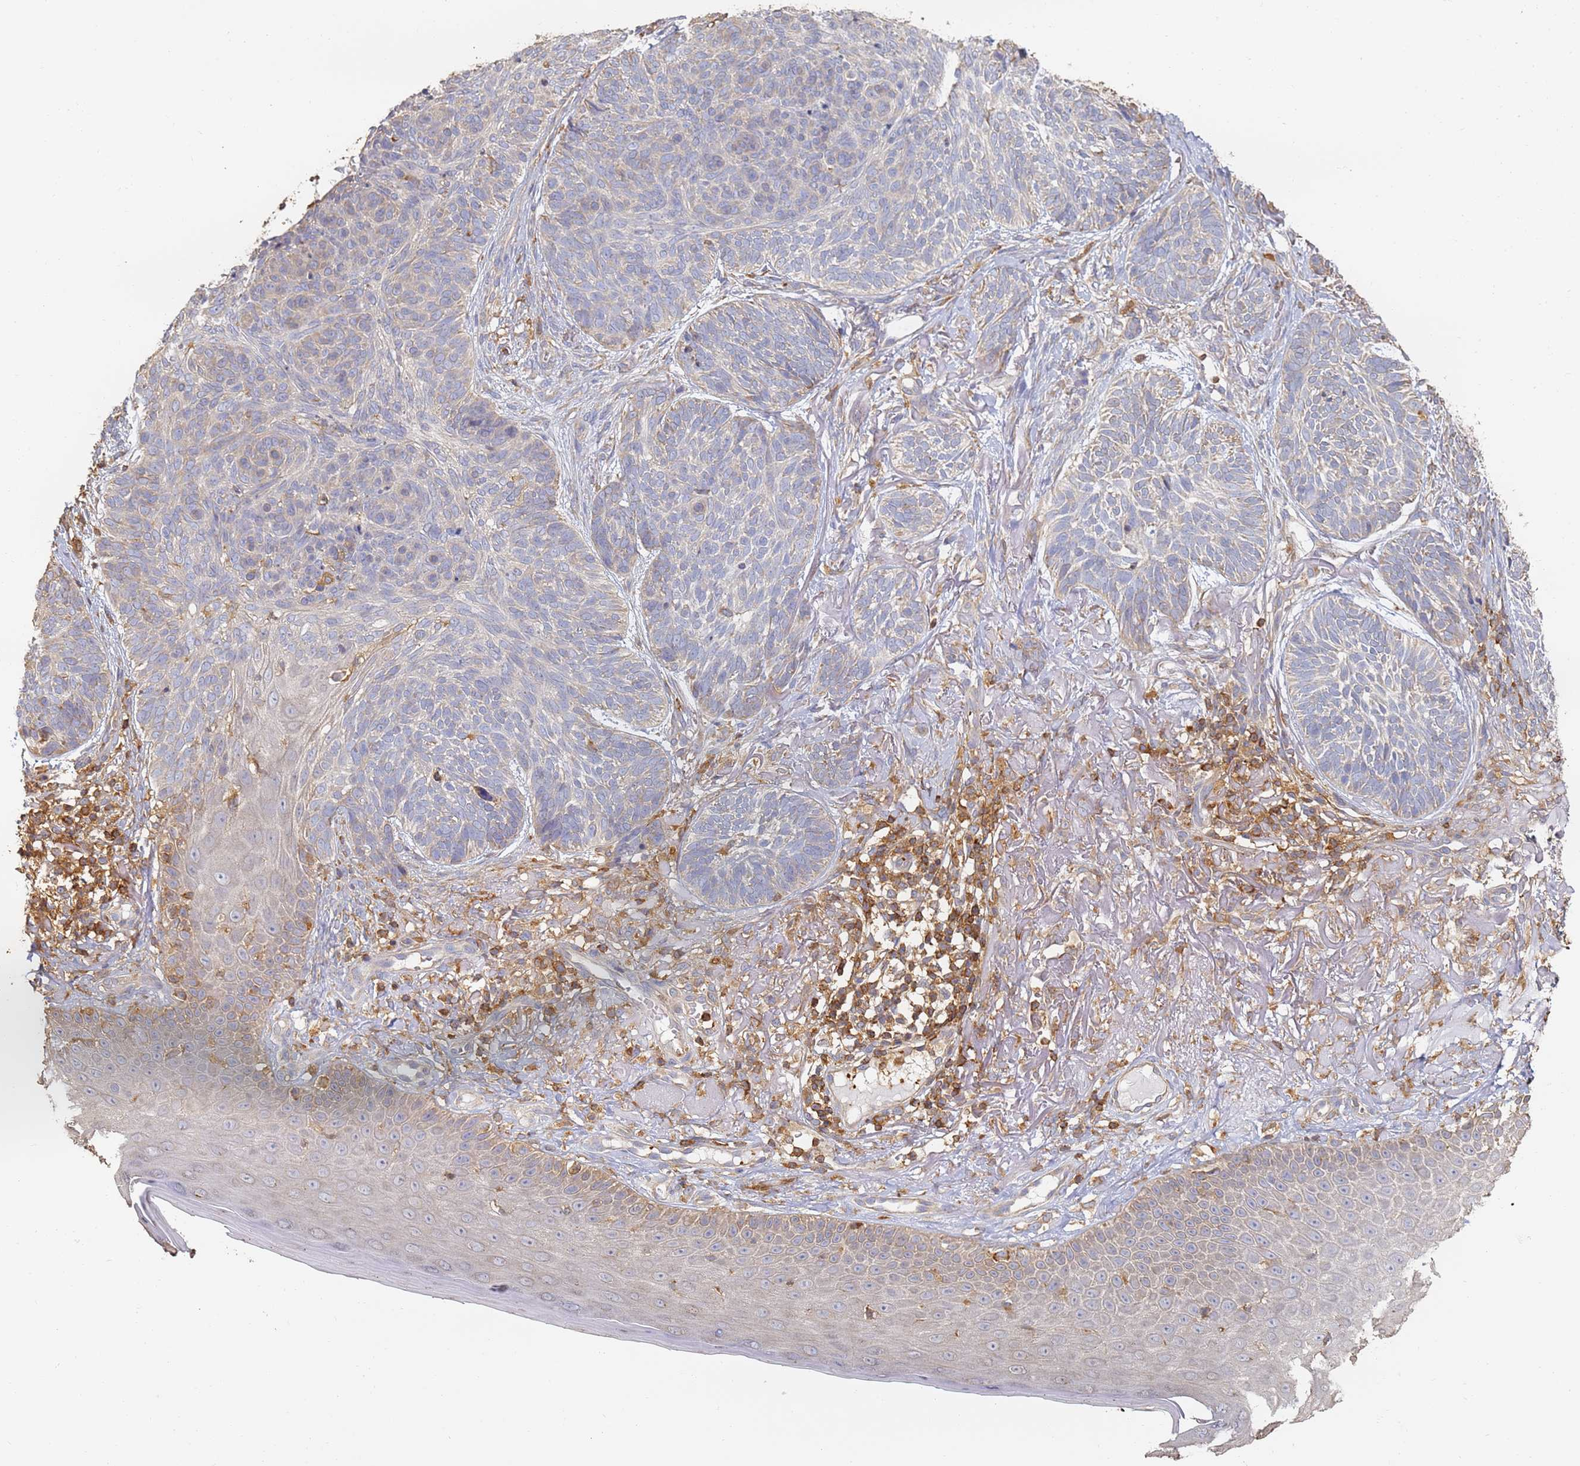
{"staining": {"intensity": "negative", "quantity": "none", "location": "none"}, "tissue": "skin cancer", "cell_type": "Tumor cells", "image_type": "cancer", "snomed": [{"axis": "morphology", "description": "Normal tissue, NOS"}, {"axis": "morphology", "description": "Basal cell carcinoma"}, {"axis": "topography", "description": "Skin"}], "caption": "Tumor cells are negative for protein expression in human skin basal cell carcinoma.", "gene": "BIN2", "patient": {"sex": "male", "age": 66}}